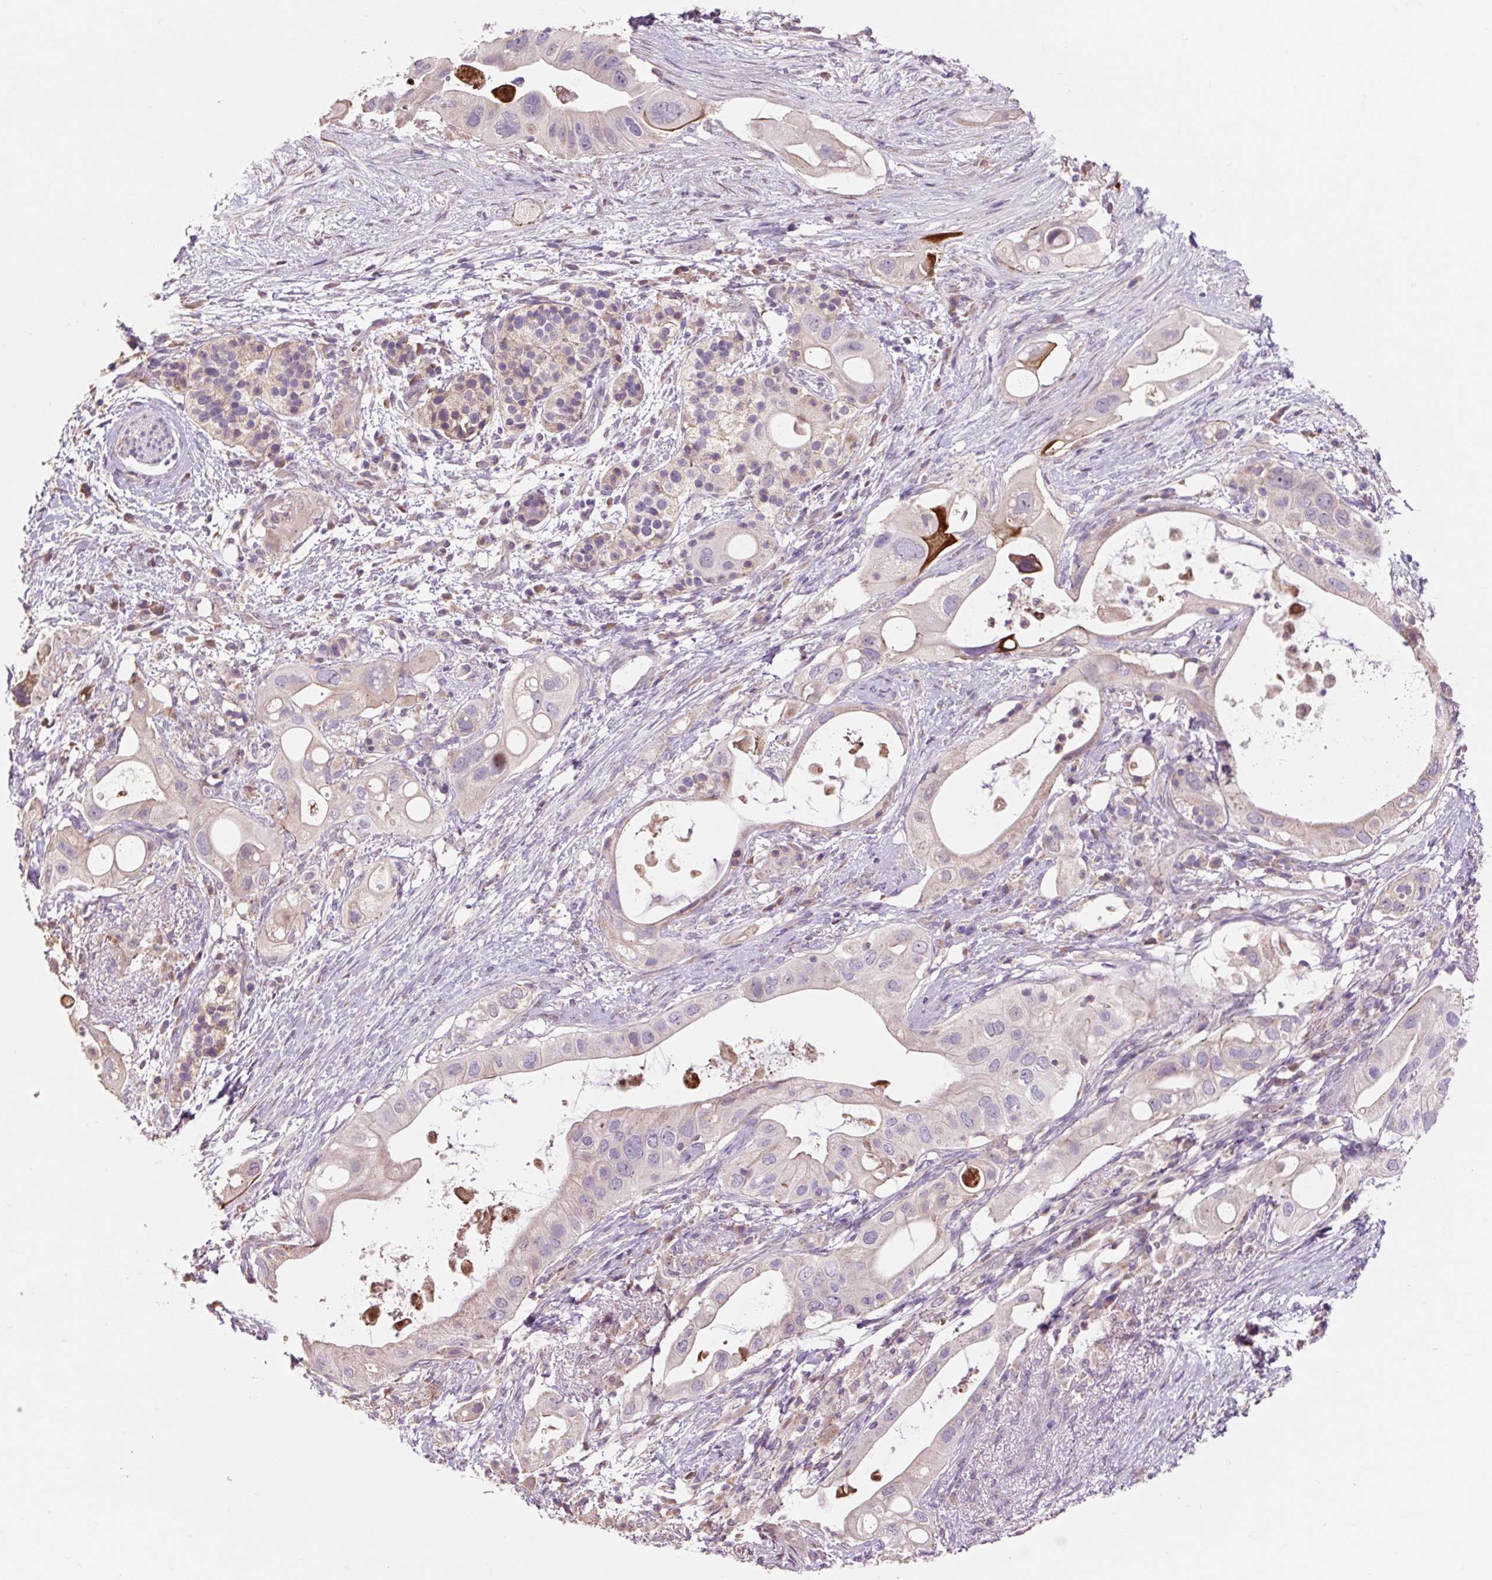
{"staining": {"intensity": "negative", "quantity": "none", "location": "none"}, "tissue": "pancreatic cancer", "cell_type": "Tumor cells", "image_type": "cancer", "snomed": [{"axis": "morphology", "description": "Adenocarcinoma, NOS"}, {"axis": "topography", "description": "Pancreas"}], "caption": "There is no significant expression in tumor cells of pancreatic cancer (adenocarcinoma).", "gene": "PRIMPOL", "patient": {"sex": "female", "age": 72}}